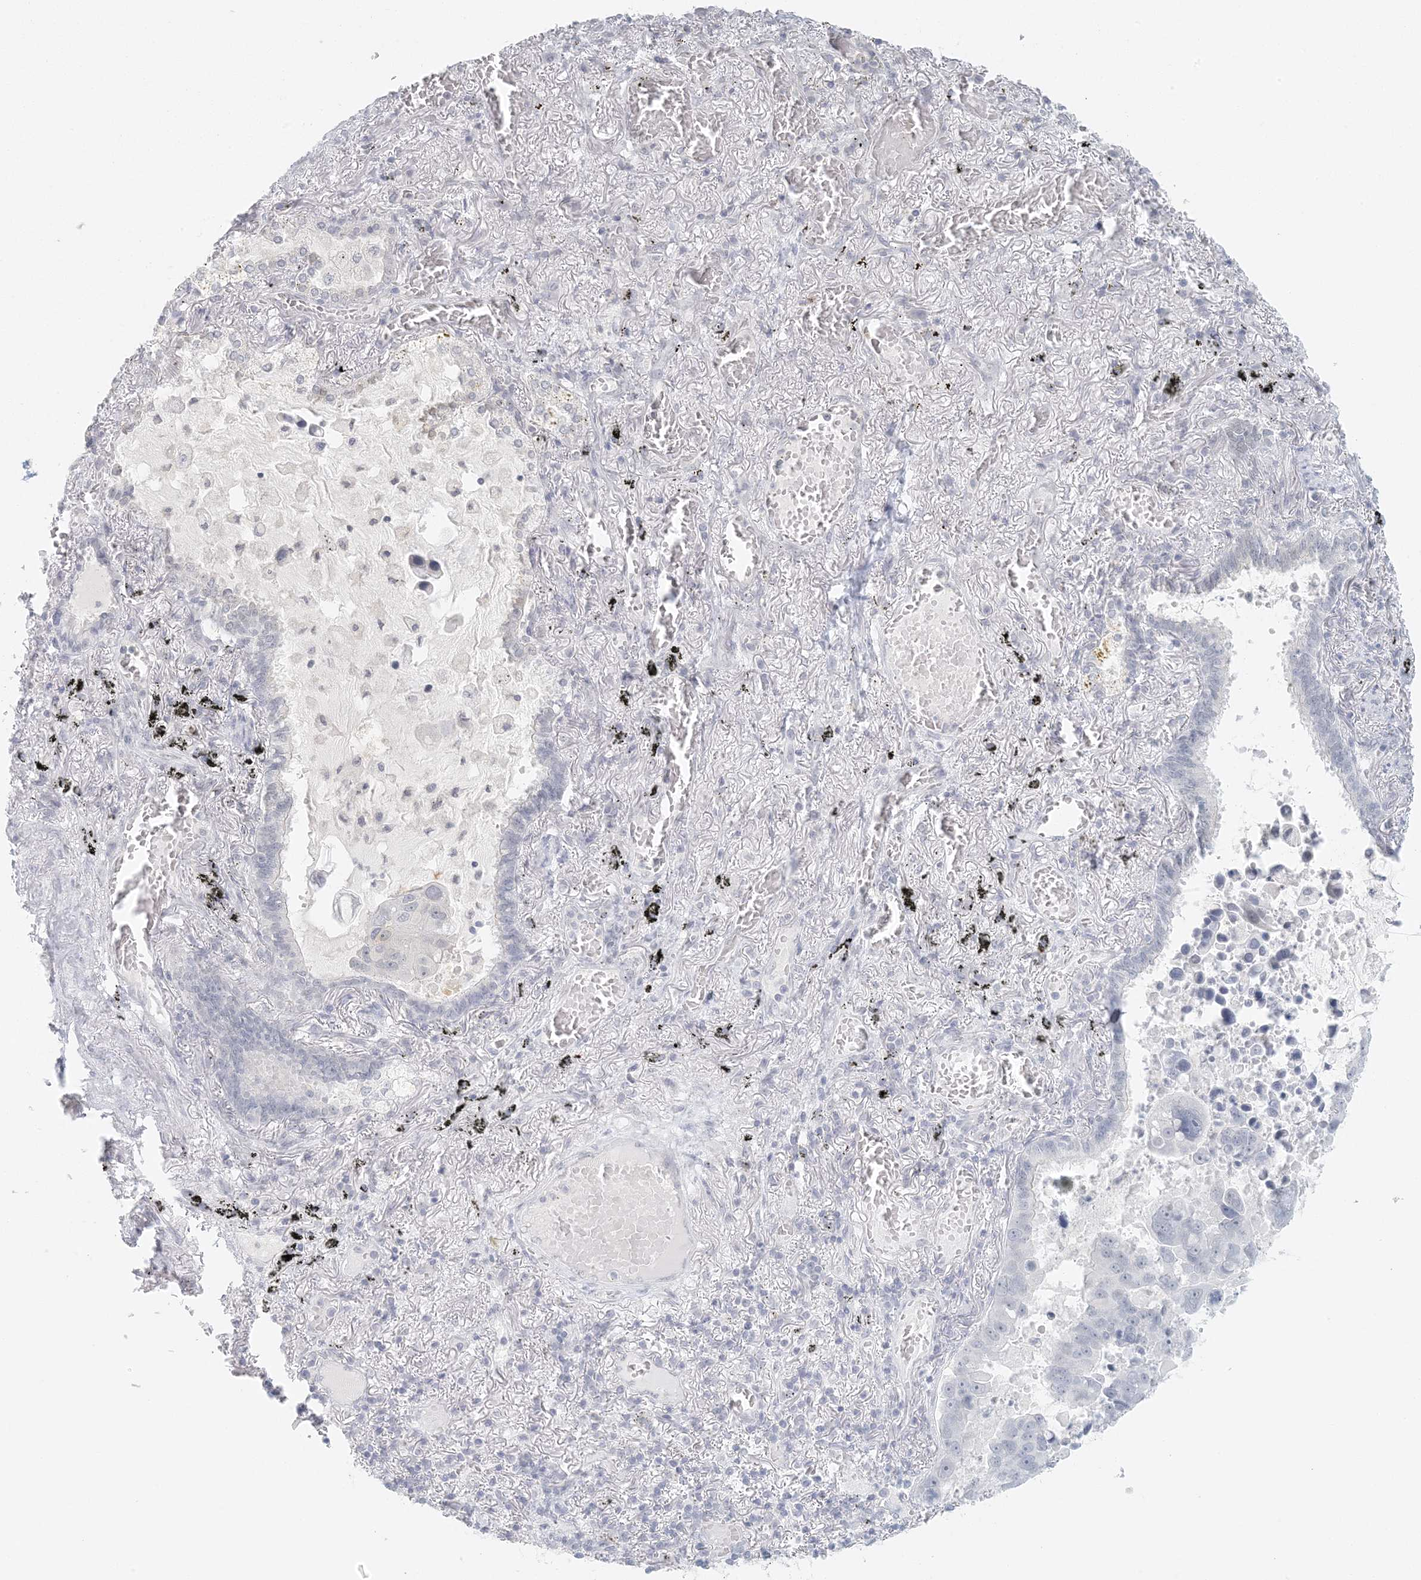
{"staining": {"intensity": "negative", "quantity": "none", "location": "none"}, "tissue": "lung cancer", "cell_type": "Tumor cells", "image_type": "cancer", "snomed": [{"axis": "morphology", "description": "Adenocarcinoma, NOS"}, {"axis": "topography", "description": "Lung"}], "caption": "Immunohistochemistry of lung cancer shows no positivity in tumor cells. (DAB immunohistochemistry (IHC), high magnification).", "gene": "LIPT1", "patient": {"sex": "male", "age": 64}}